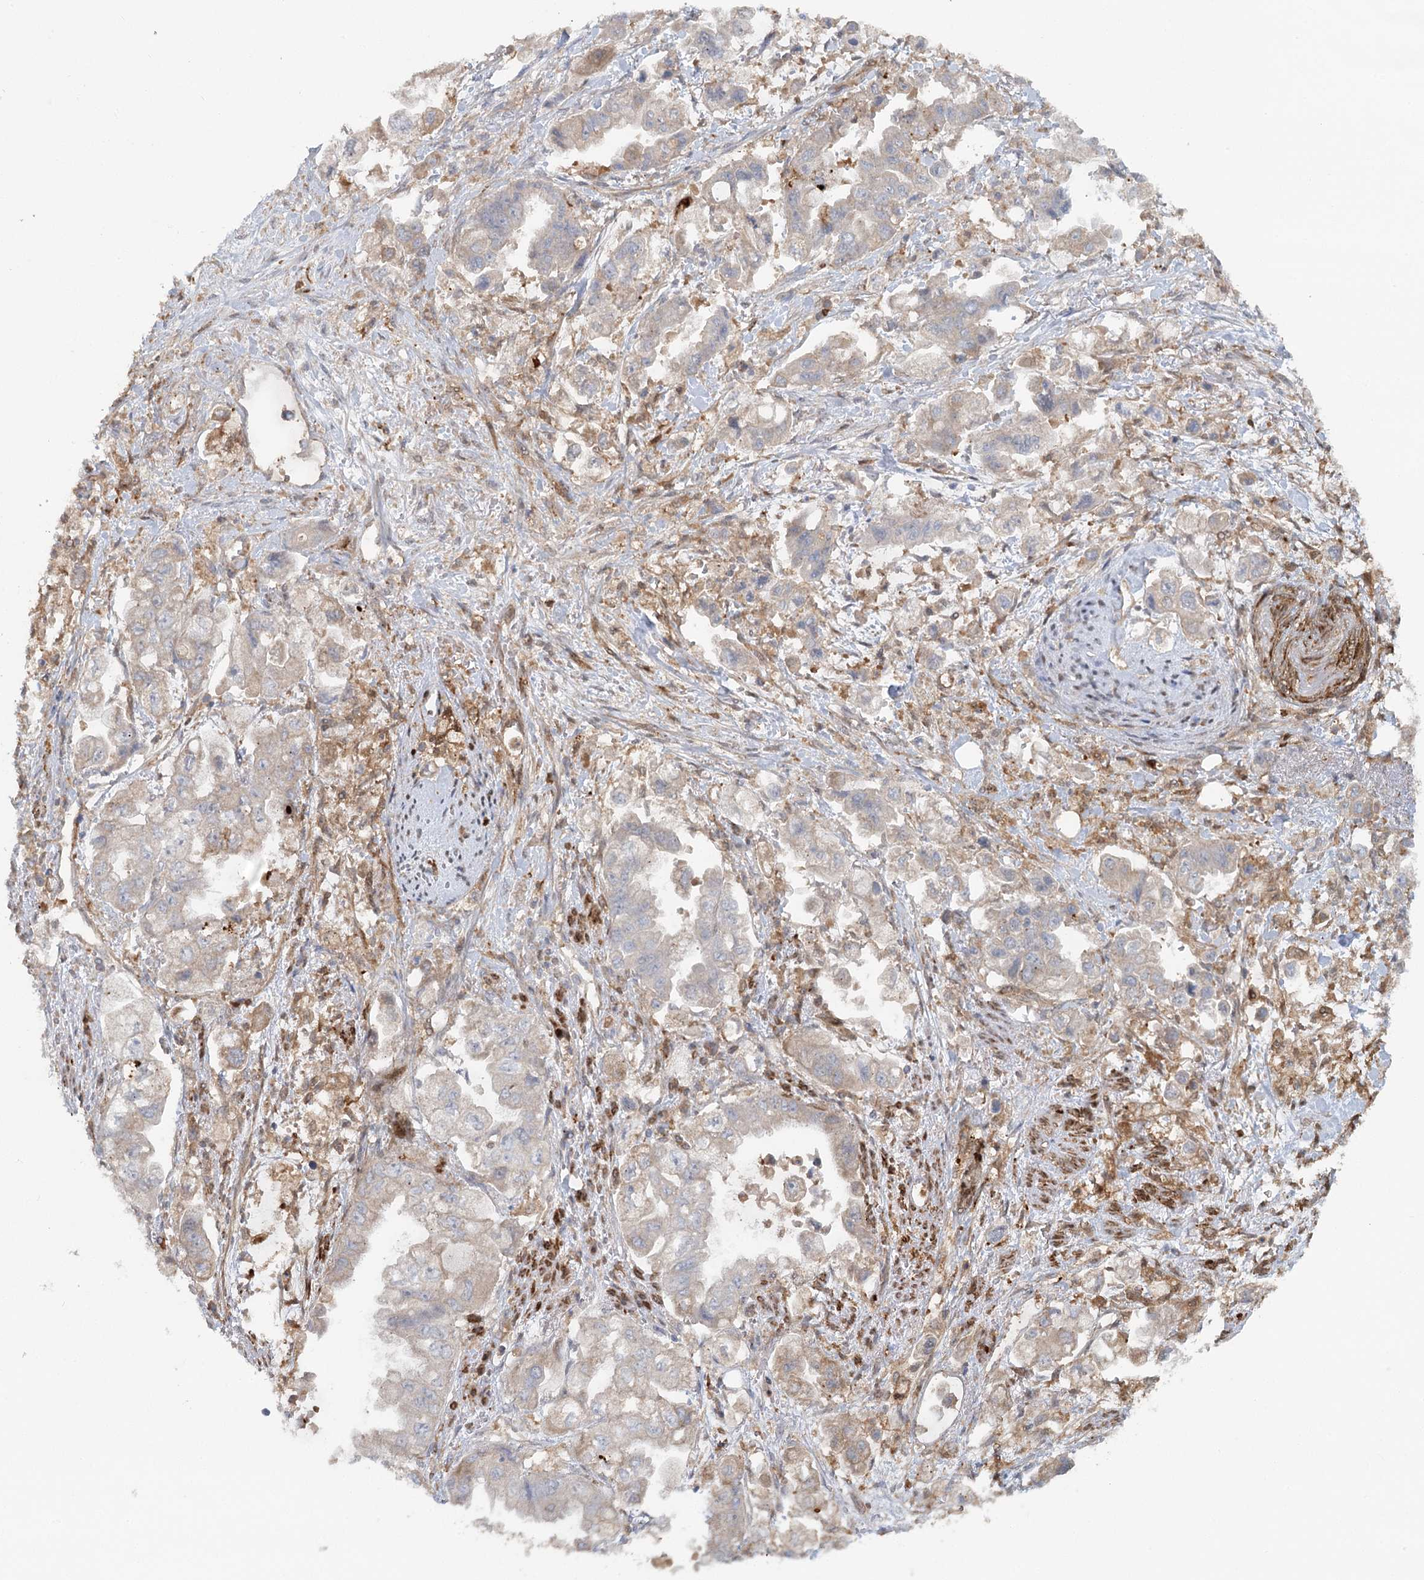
{"staining": {"intensity": "negative", "quantity": "none", "location": "none"}, "tissue": "stomach cancer", "cell_type": "Tumor cells", "image_type": "cancer", "snomed": [{"axis": "morphology", "description": "Adenocarcinoma, NOS"}, {"axis": "topography", "description": "Stomach"}], "caption": "Tumor cells show no significant staining in stomach cancer (adenocarcinoma).", "gene": "GBE1", "patient": {"sex": "male", "age": 62}}